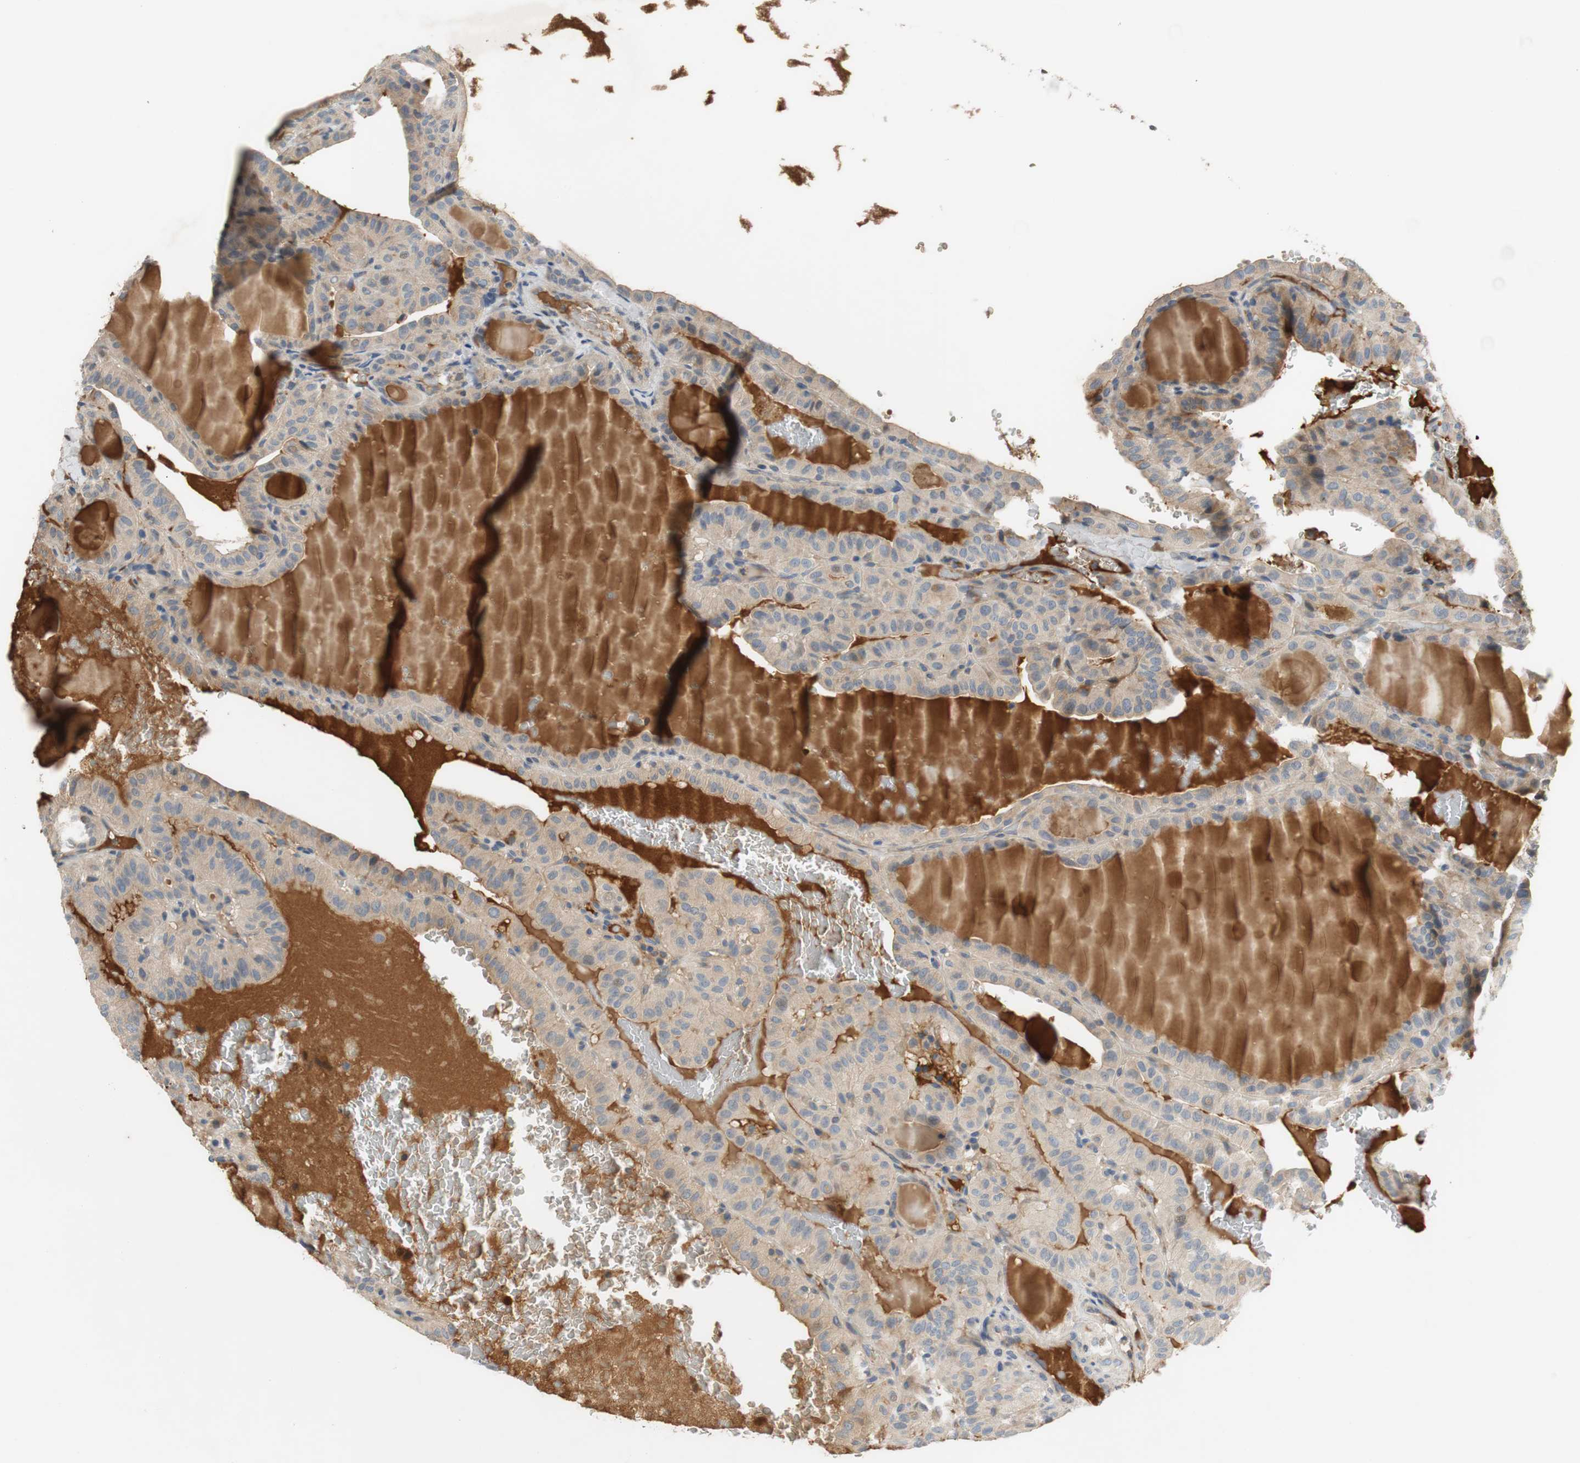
{"staining": {"intensity": "weak", "quantity": ">75%", "location": "cytoplasmic/membranous"}, "tissue": "thyroid cancer", "cell_type": "Tumor cells", "image_type": "cancer", "snomed": [{"axis": "morphology", "description": "Papillary adenocarcinoma, NOS"}, {"axis": "topography", "description": "Thyroid gland"}], "caption": "IHC (DAB (3,3'-diaminobenzidine)) staining of papillary adenocarcinoma (thyroid) displays weak cytoplasmic/membranous protein expression in about >75% of tumor cells. (IHC, brightfield microscopy, high magnification).", "gene": "C4A", "patient": {"sex": "male", "age": 77}}